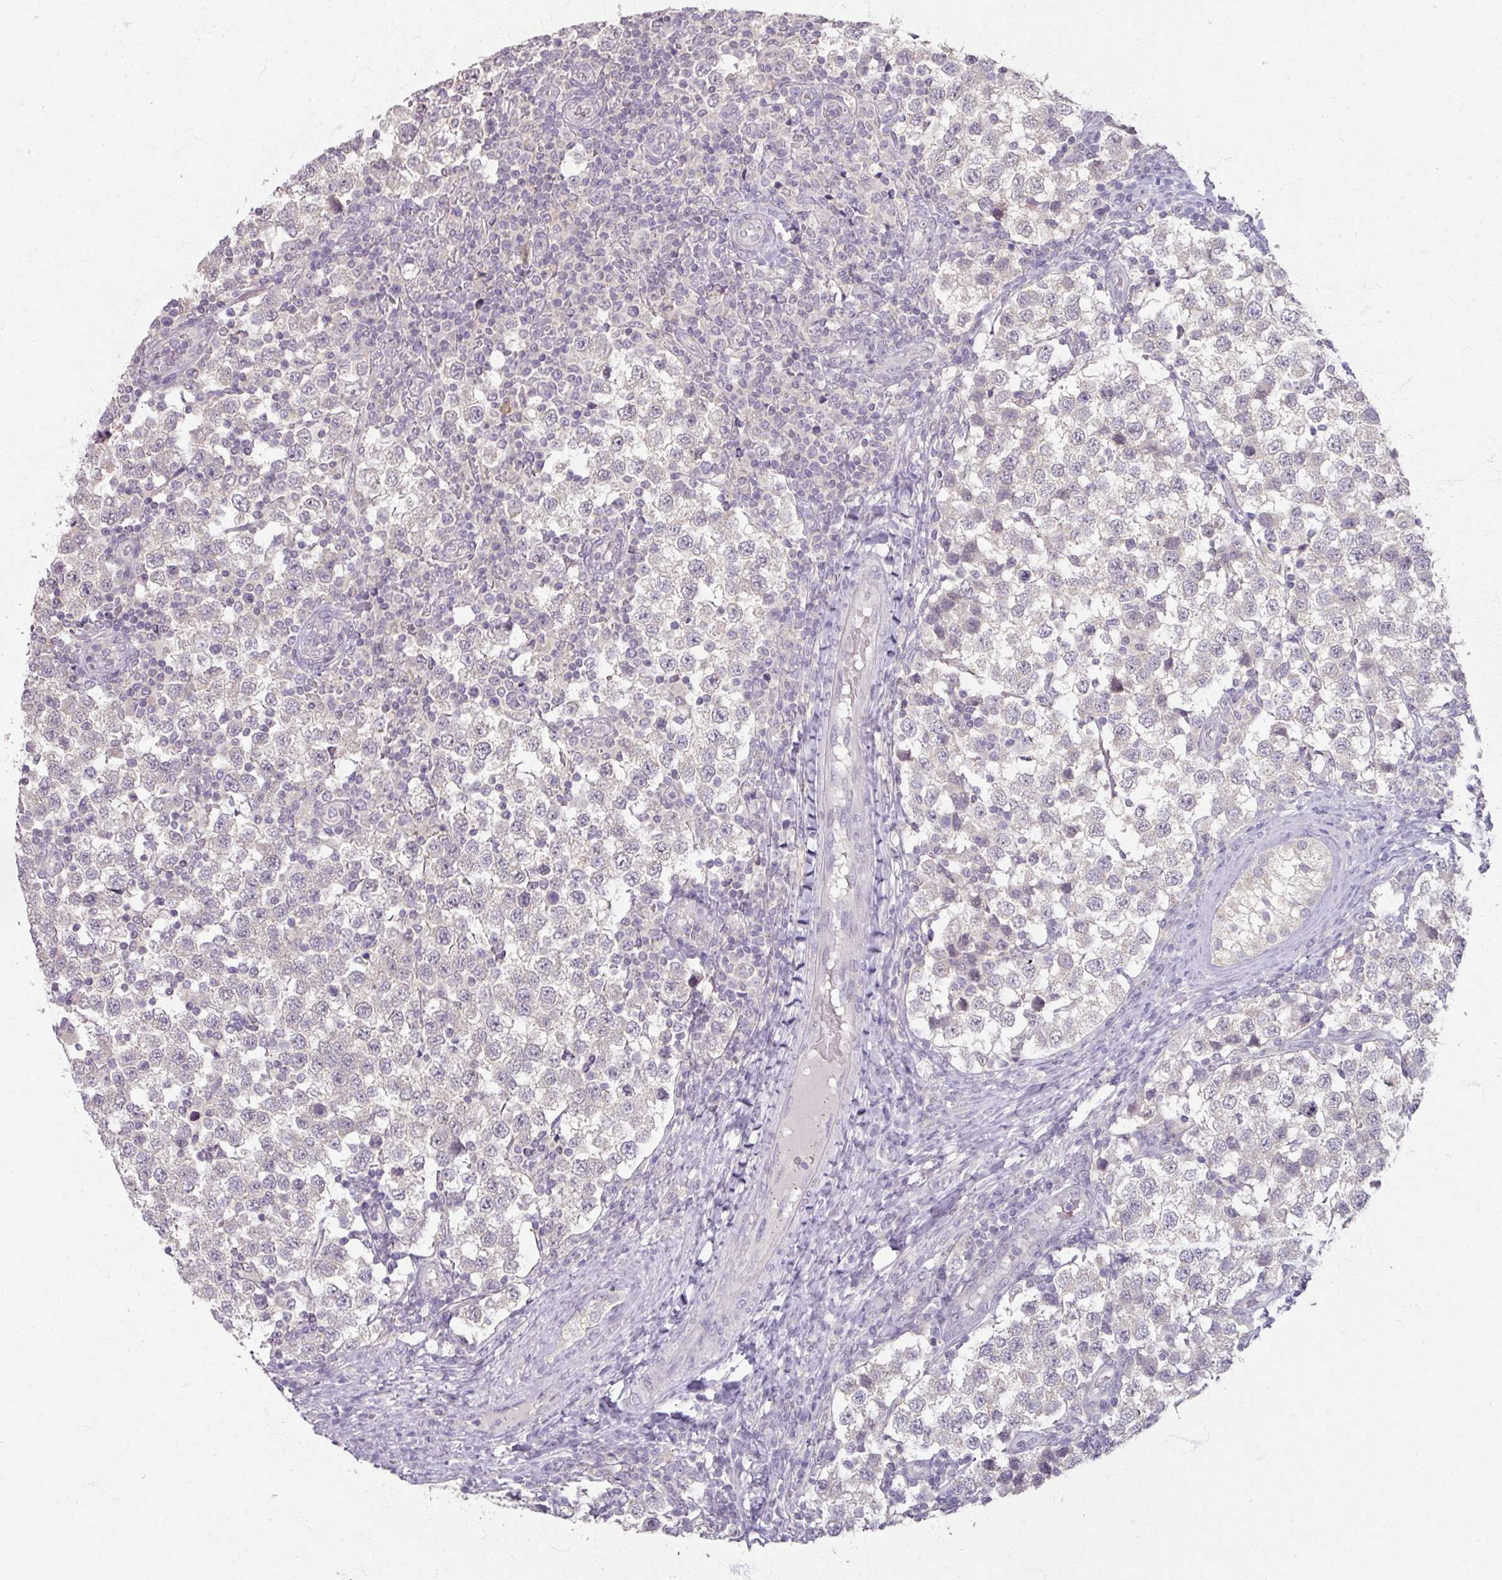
{"staining": {"intensity": "negative", "quantity": "none", "location": "none"}, "tissue": "testis cancer", "cell_type": "Tumor cells", "image_type": "cancer", "snomed": [{"axis": "morphology", "description": "Seminoma, NOS"}, {"axis": "topography", "description": "Testis"}], "caption": "High power microscopy micrograph of an immunohistochemistry (IHC) histopathology image of testis cancer, revealing no significant staining in tumor cells. The staining is performed using DAB brown chromogen with nuclei counter-stained in using hematoxylin.", "gene": "SOX11", "patient": {"sex": "male", "age": 34}}